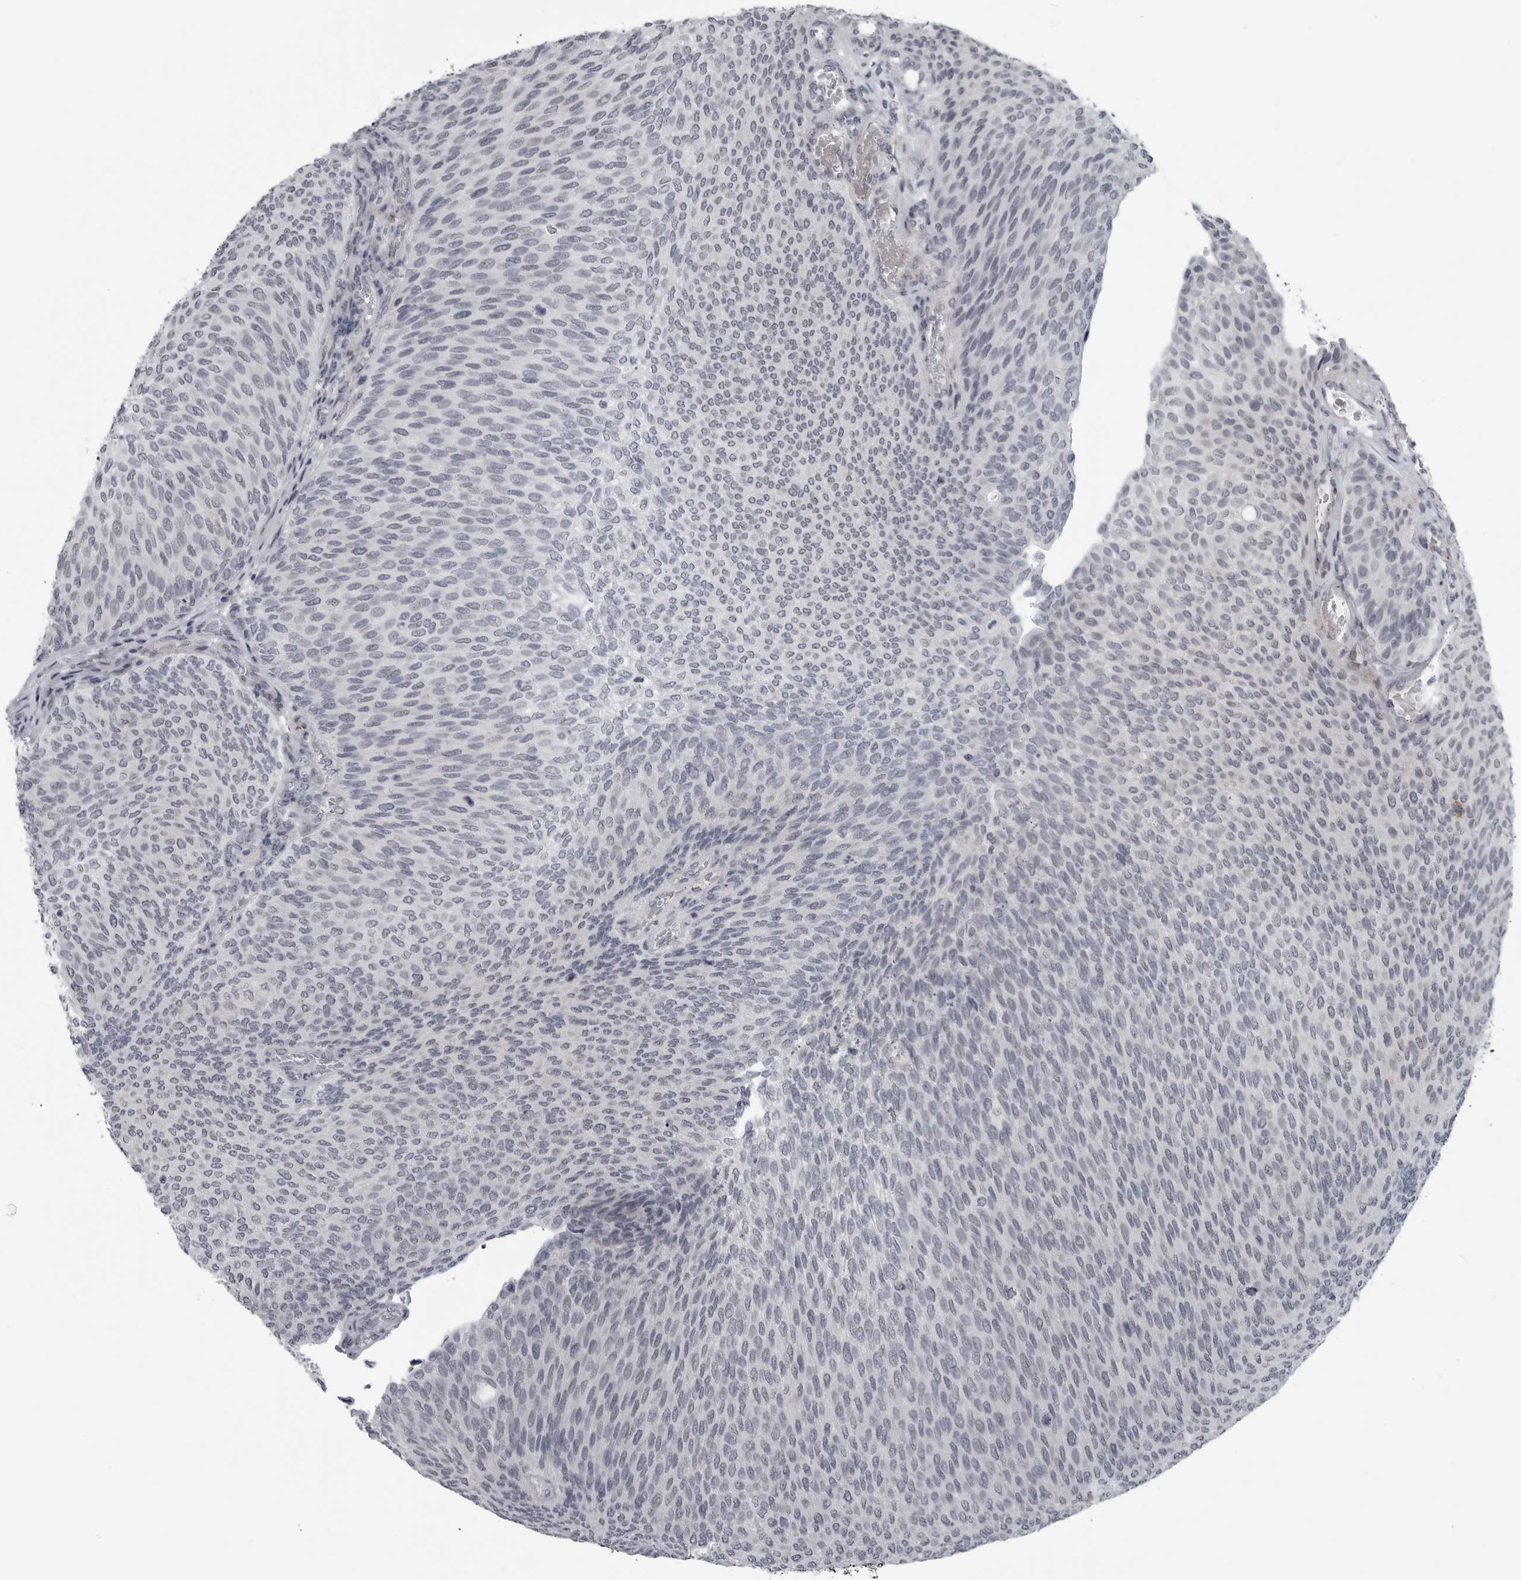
{"staining": {"intensity": "negative", "quantity": "none", "location": "none"}, "tissue": "urothelial cancer", "cell_type": "Tumor cells", "image_type": "cancer", "snomed": [{"axis": "morphology", "description": "Urothelial carcinoma, Low grade"}, {"axis": "topography", "description": "Urinary bladder"}], "caption": "Tumor cells are negative for protein expression in human urothelial carcinoma (low-grade).", "gene": "LYSMD1", "patient": {"sex": "female", "age": 79}}